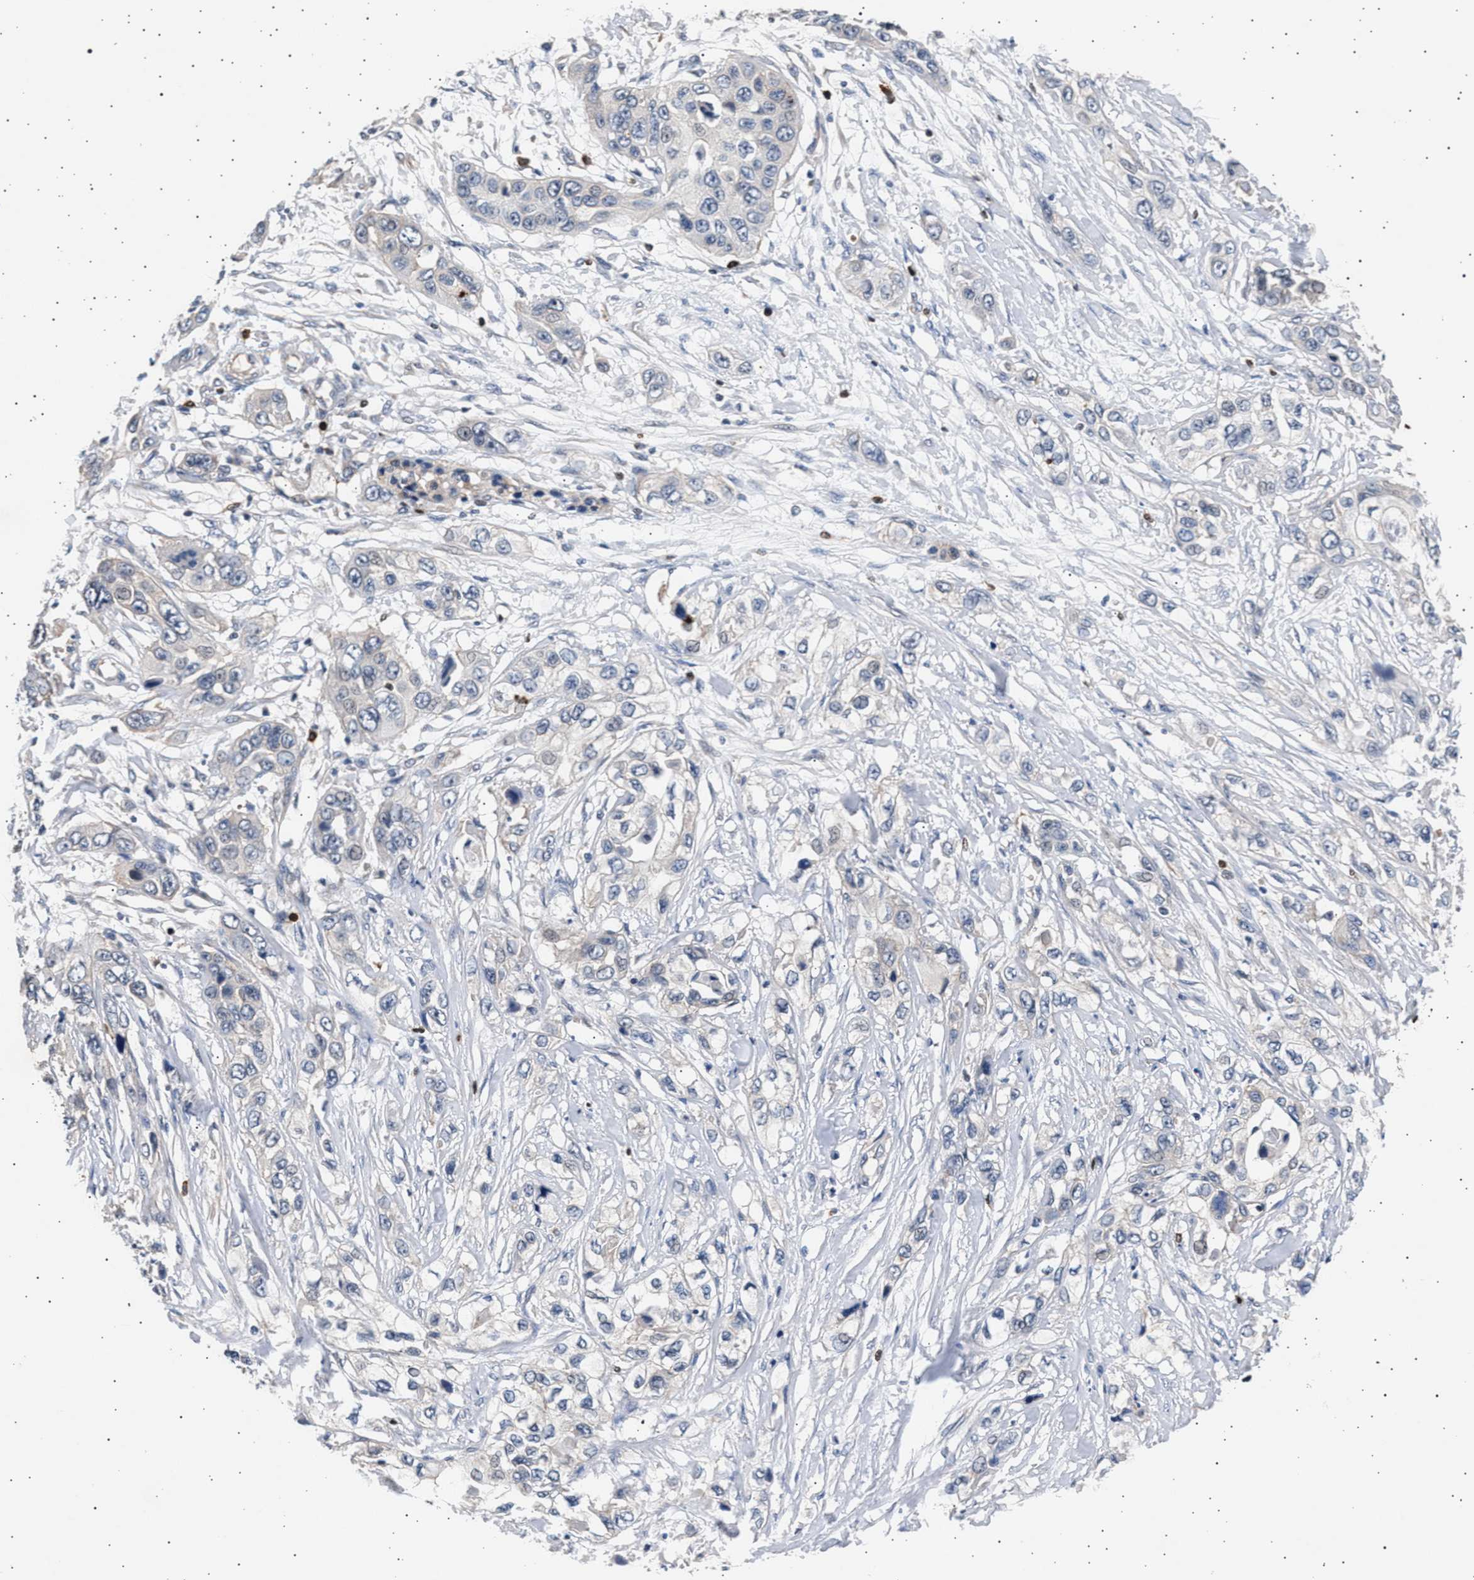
{"staining": {"intensity": "negative", "quantity": "none", "location": "none"}, "tissue": "pancreatic cancer", "cell_type": "Tumor cells", "image_type": "cancer", "snomed": [{"axis": "morphology", "description": "Adenocarcinoma, NOS"}, {"axis": "topography", "description": "Pancreas"}], "caption": "The image reveals no staining of tumor cells in pancreatic cancer.", "gene": "GRAP2", "patient": {"sex": "female", "age": 70}}